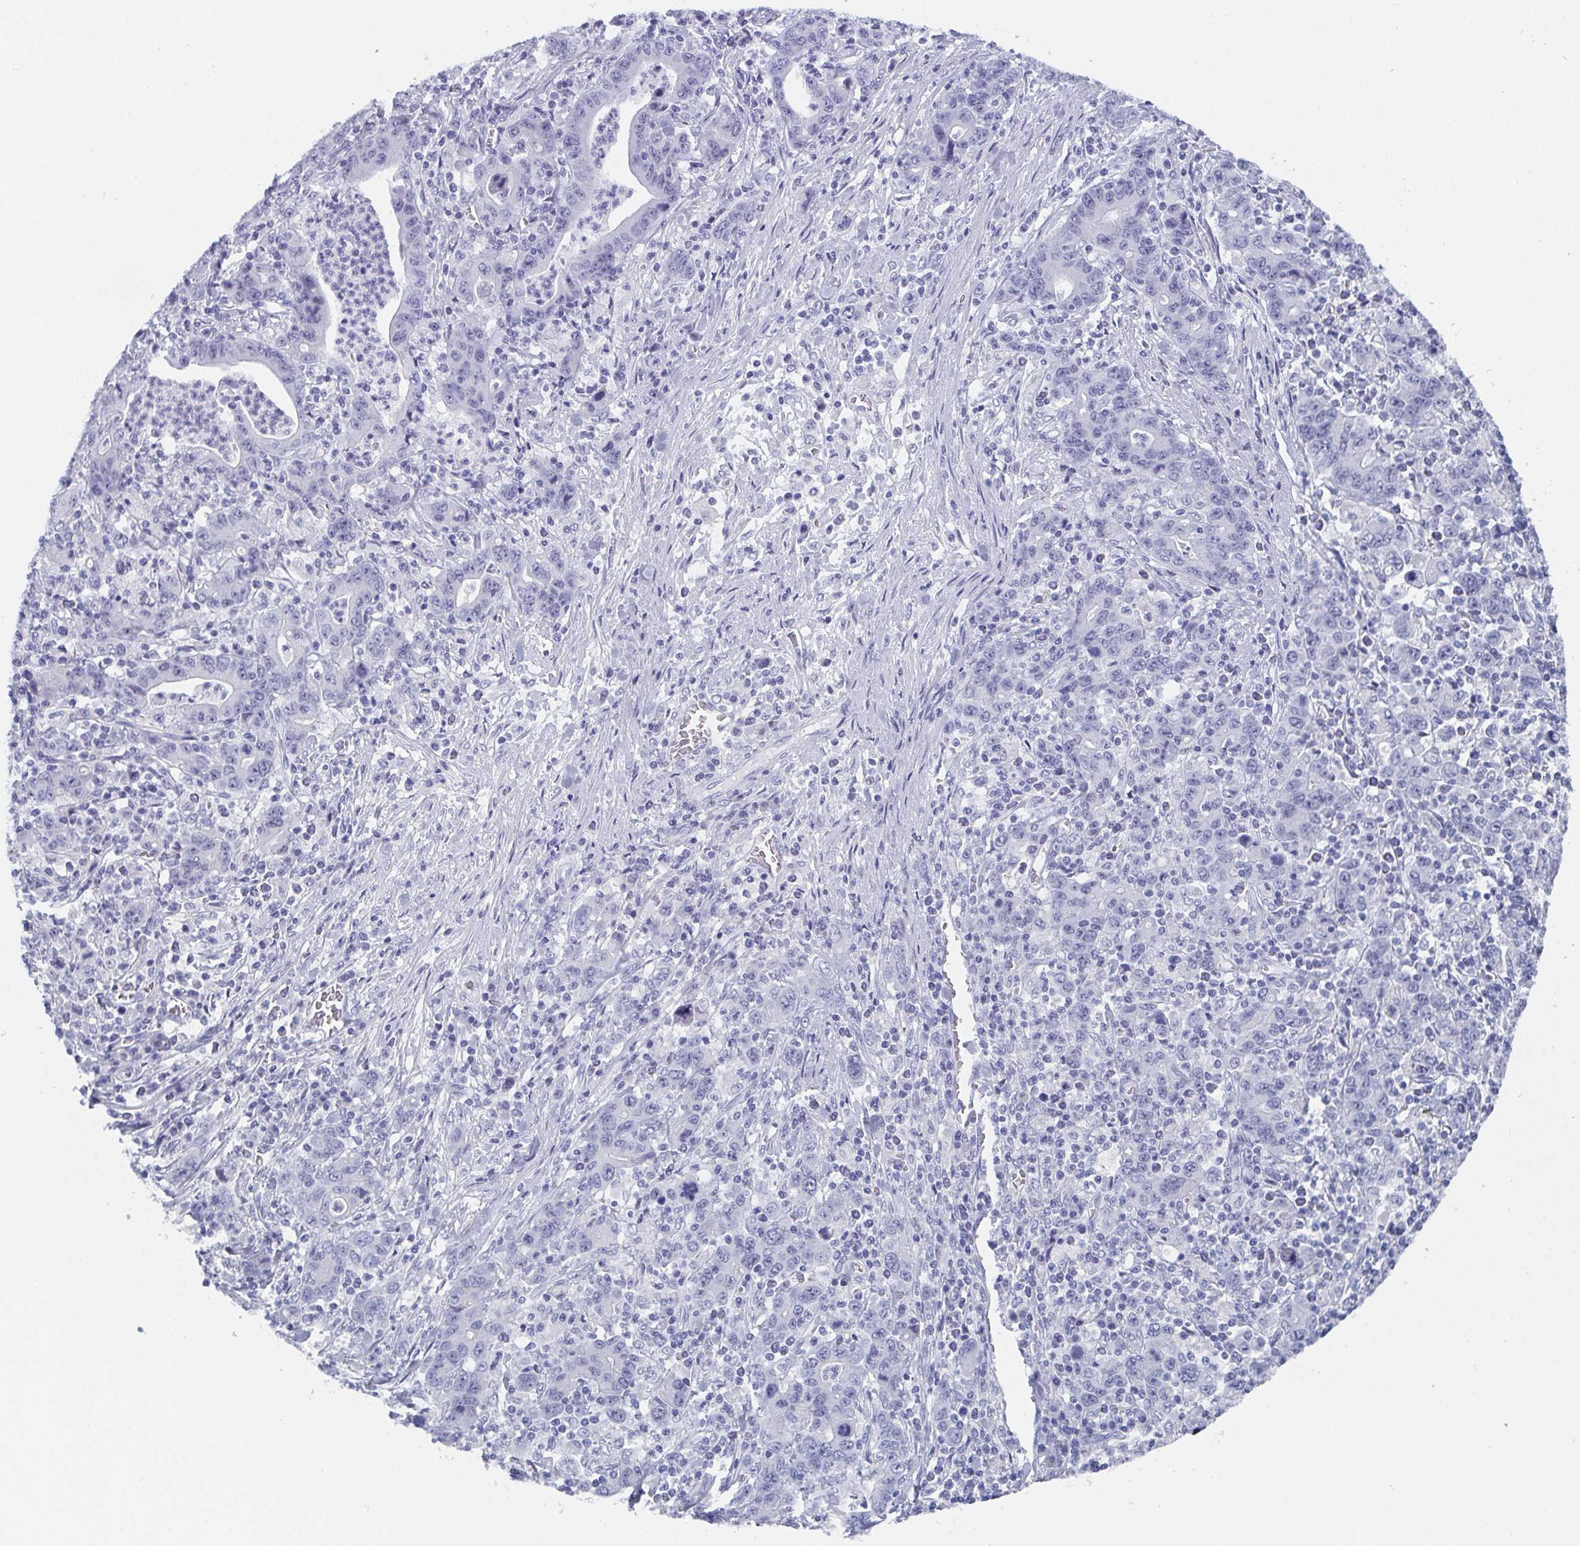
{"staining": {"intensity": "negative", "quantity": "none", "location": "none"}, "tissue": "stomach cancer", "cell_type": "Tumor cells", "image_type": "cancer", "snomed": [{"axis": "morphology", "description": "Adenocarcinoma, NOS"}, {"axis": "topography", "description": "Stomach, upper"}], "caption": "The immunohistochemistry histopathology image has no significant staining in tumor cells of stomach cancer tissue.", "gene": "DYDC2", "patient": {"sex": "male", "age": 69}}